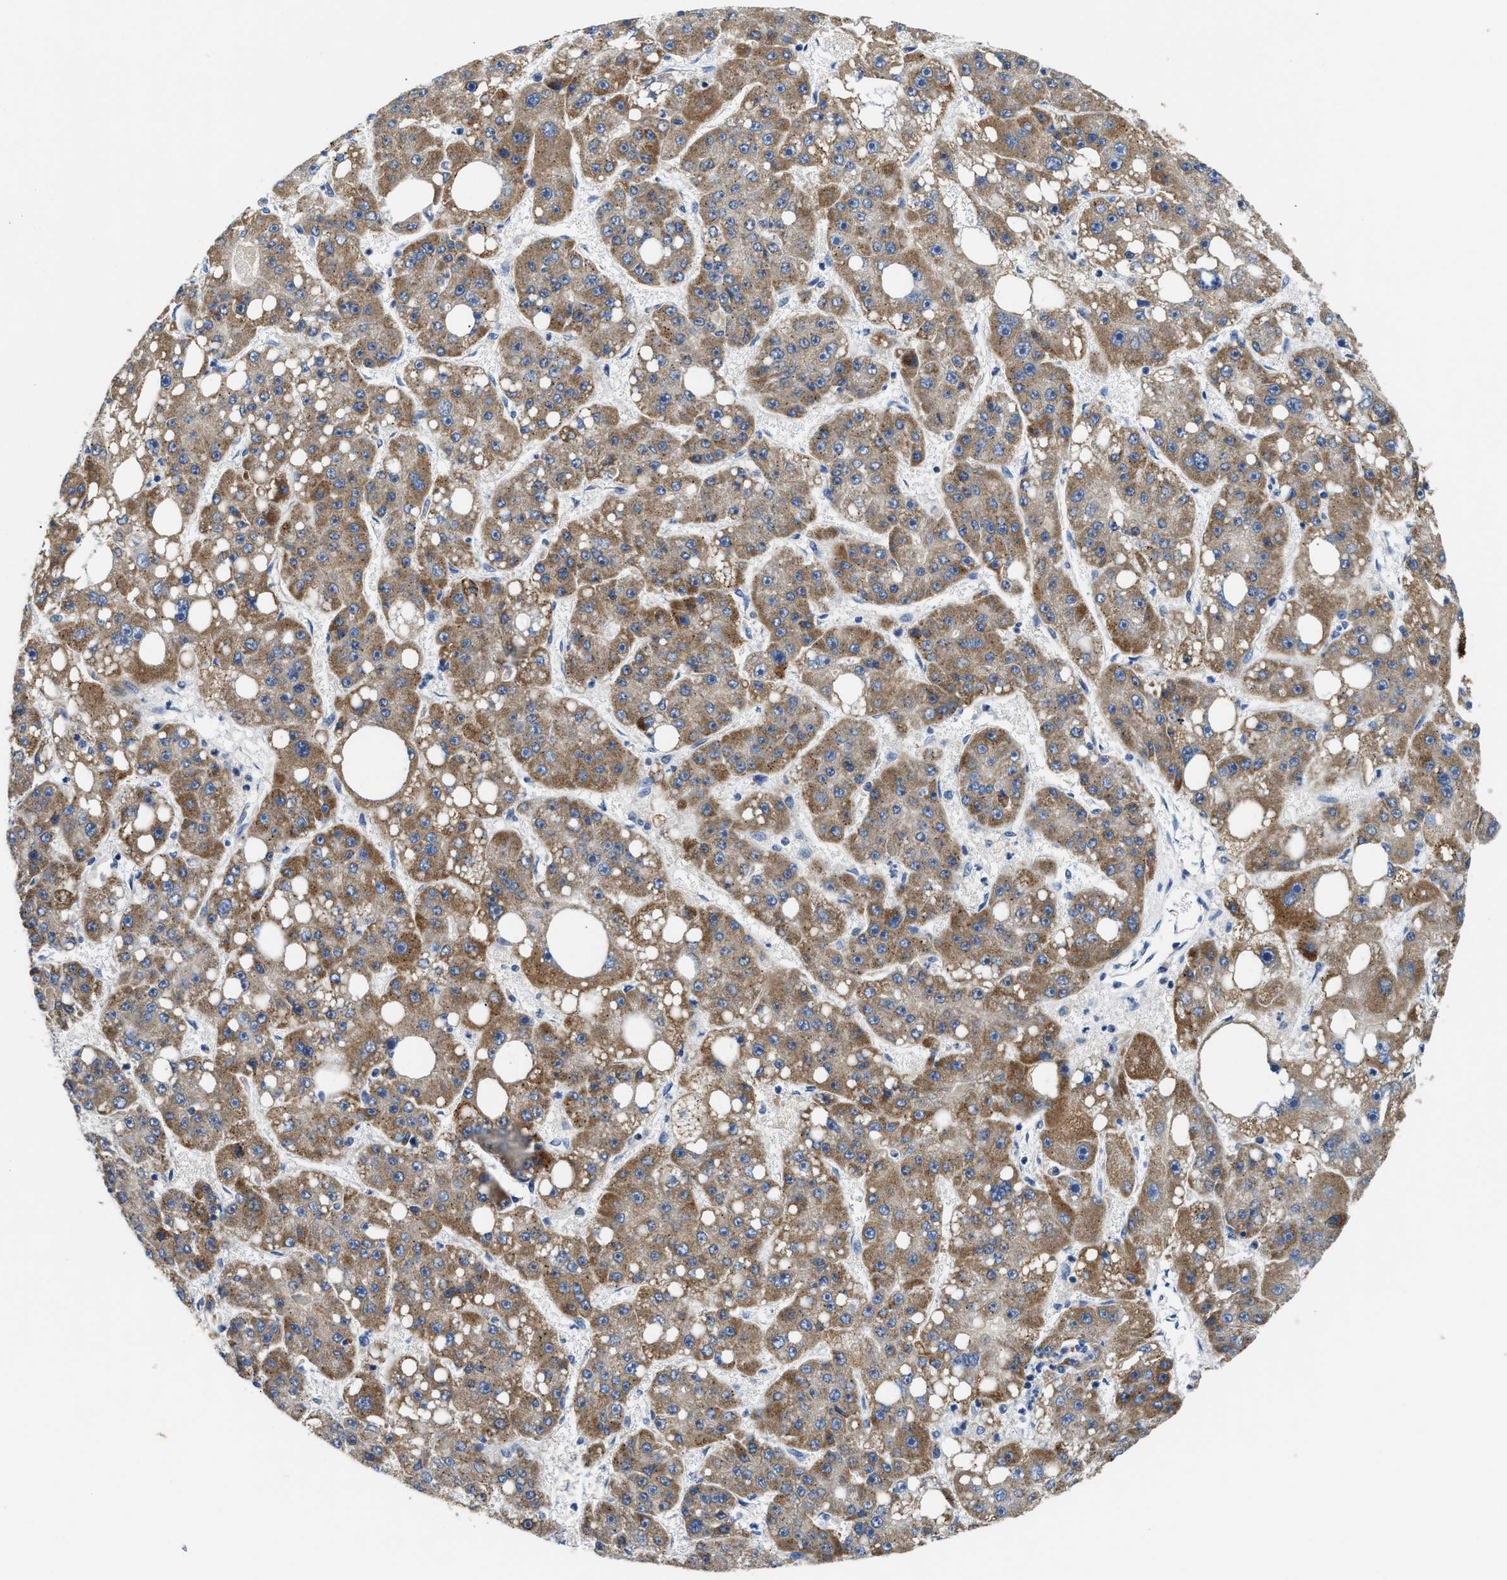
{"staining": {"intensity": "moderate", "quantity": ">75%", "location": "cytoplasmic/membranous"}, "tissue": "liver cancer", "cell_type": "Tumor cells", "image_type": "cancer", "snomed": [{"axis": "morphology", "description": "Carcinoma, Hepatocellular, NOS"}, {"axis": "topography", "description": "Liver"}], "caption": "Immunohistochemistry (IHC) histopathology image of liver cancer stained for a protein (brown), which exhibits medium levels of moderate cytoplasmic/membranous positivity in approximately >75% of tumor cells.", "gene": "CCM2", "patient": {"sex": "female", "age": 61}}